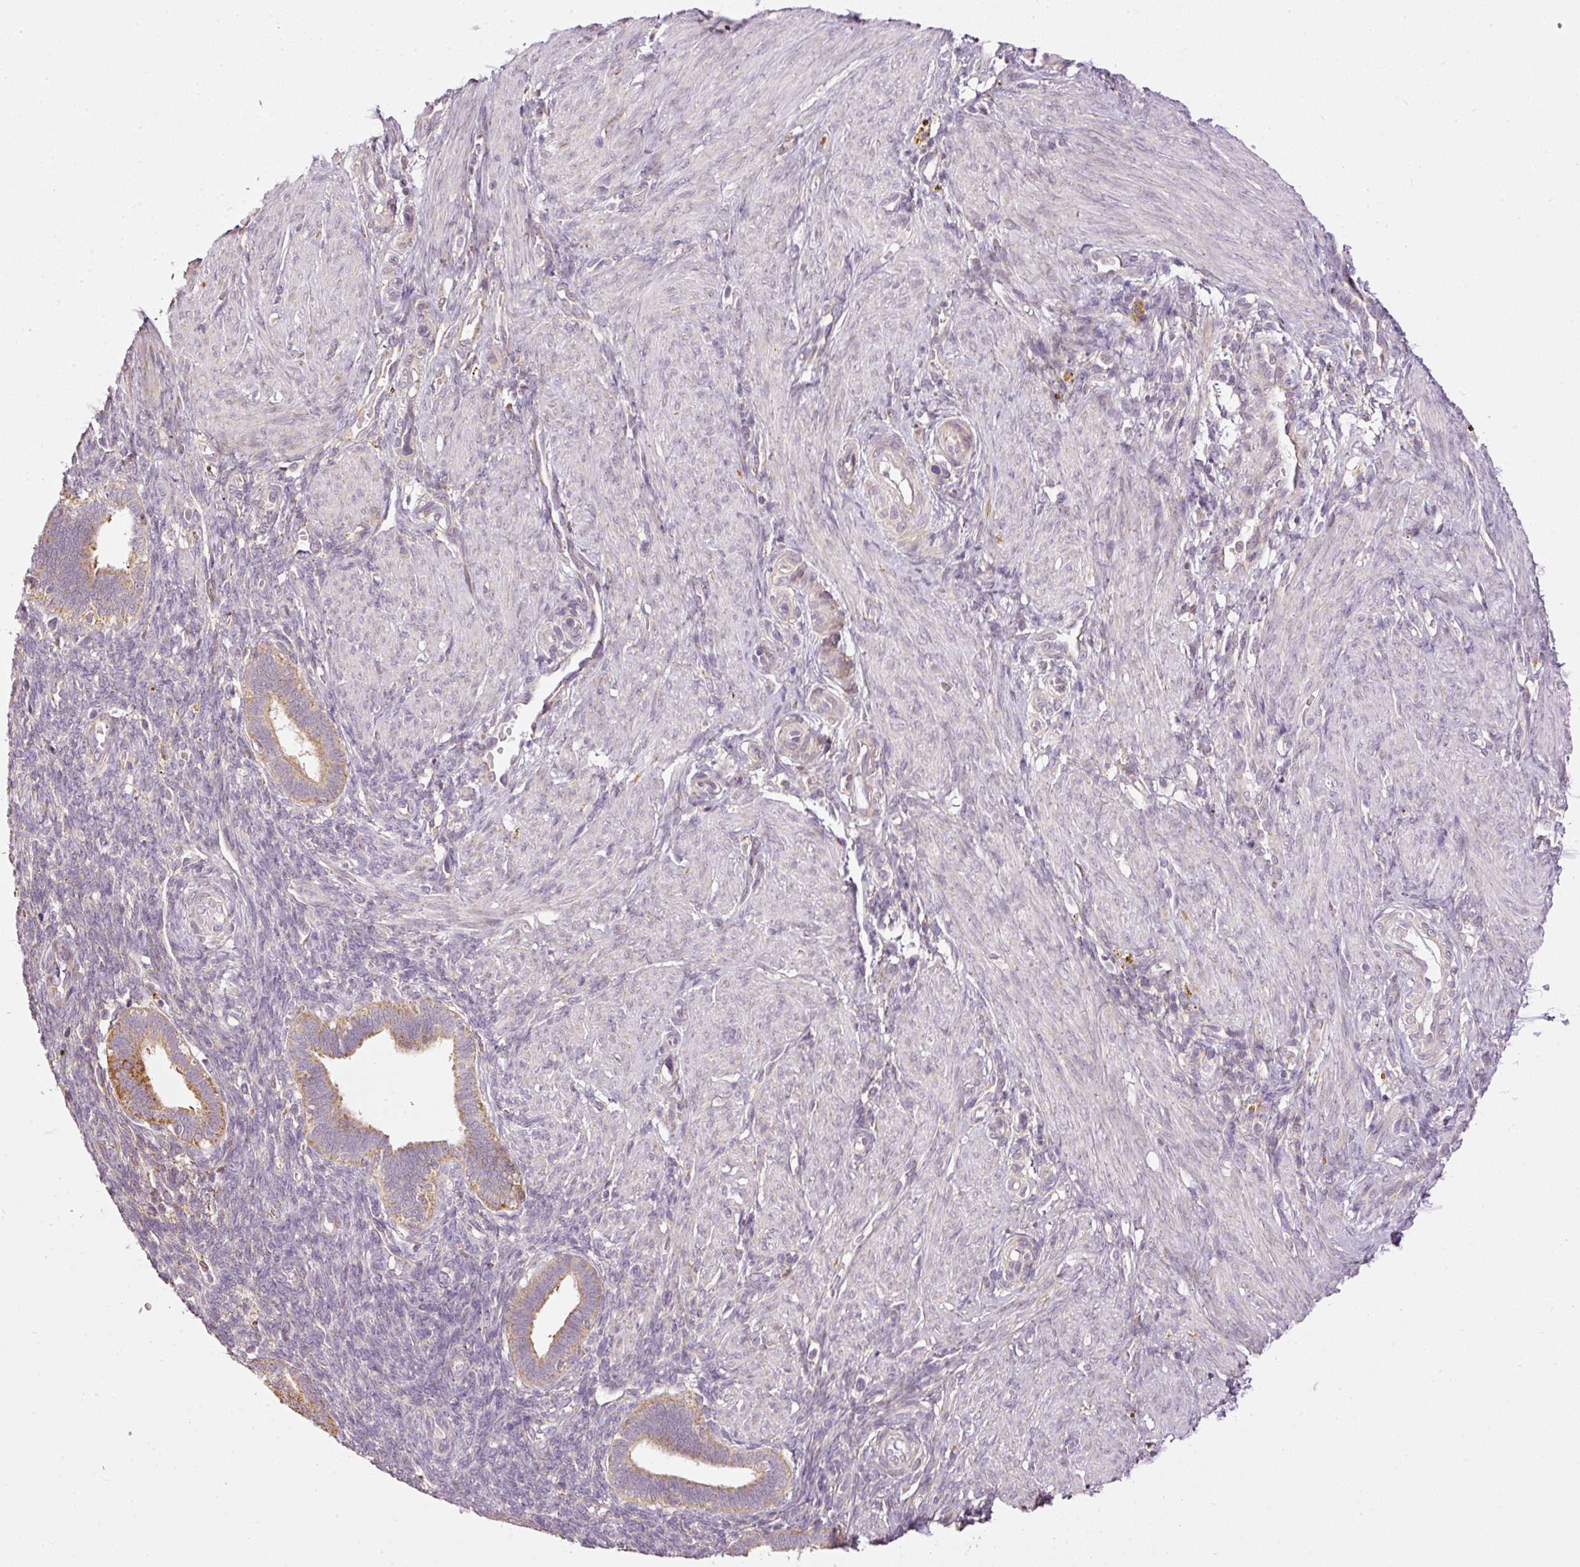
{"staining": {"intensity": "negative", "quantity": "none", "location": "none"}, "tissue": "endometrium", "cell_type": "Cells in endometrial stroma", "image_type": "normal", "snomed": [{"axis": "morphology", "description": "Normal tissue, NOS"}, {"axis": "topography", "description": "Endometrium"}], "caption": "This histopathology image is of normal endometrium stained with immunohistochemistry to label a protein in brown with the nuclei are counter-stained blue. There is no positivity in cells in endometrial stroma.", "gene": "MTHFD1L", "patient": {"sex": "female", "age": 34}}